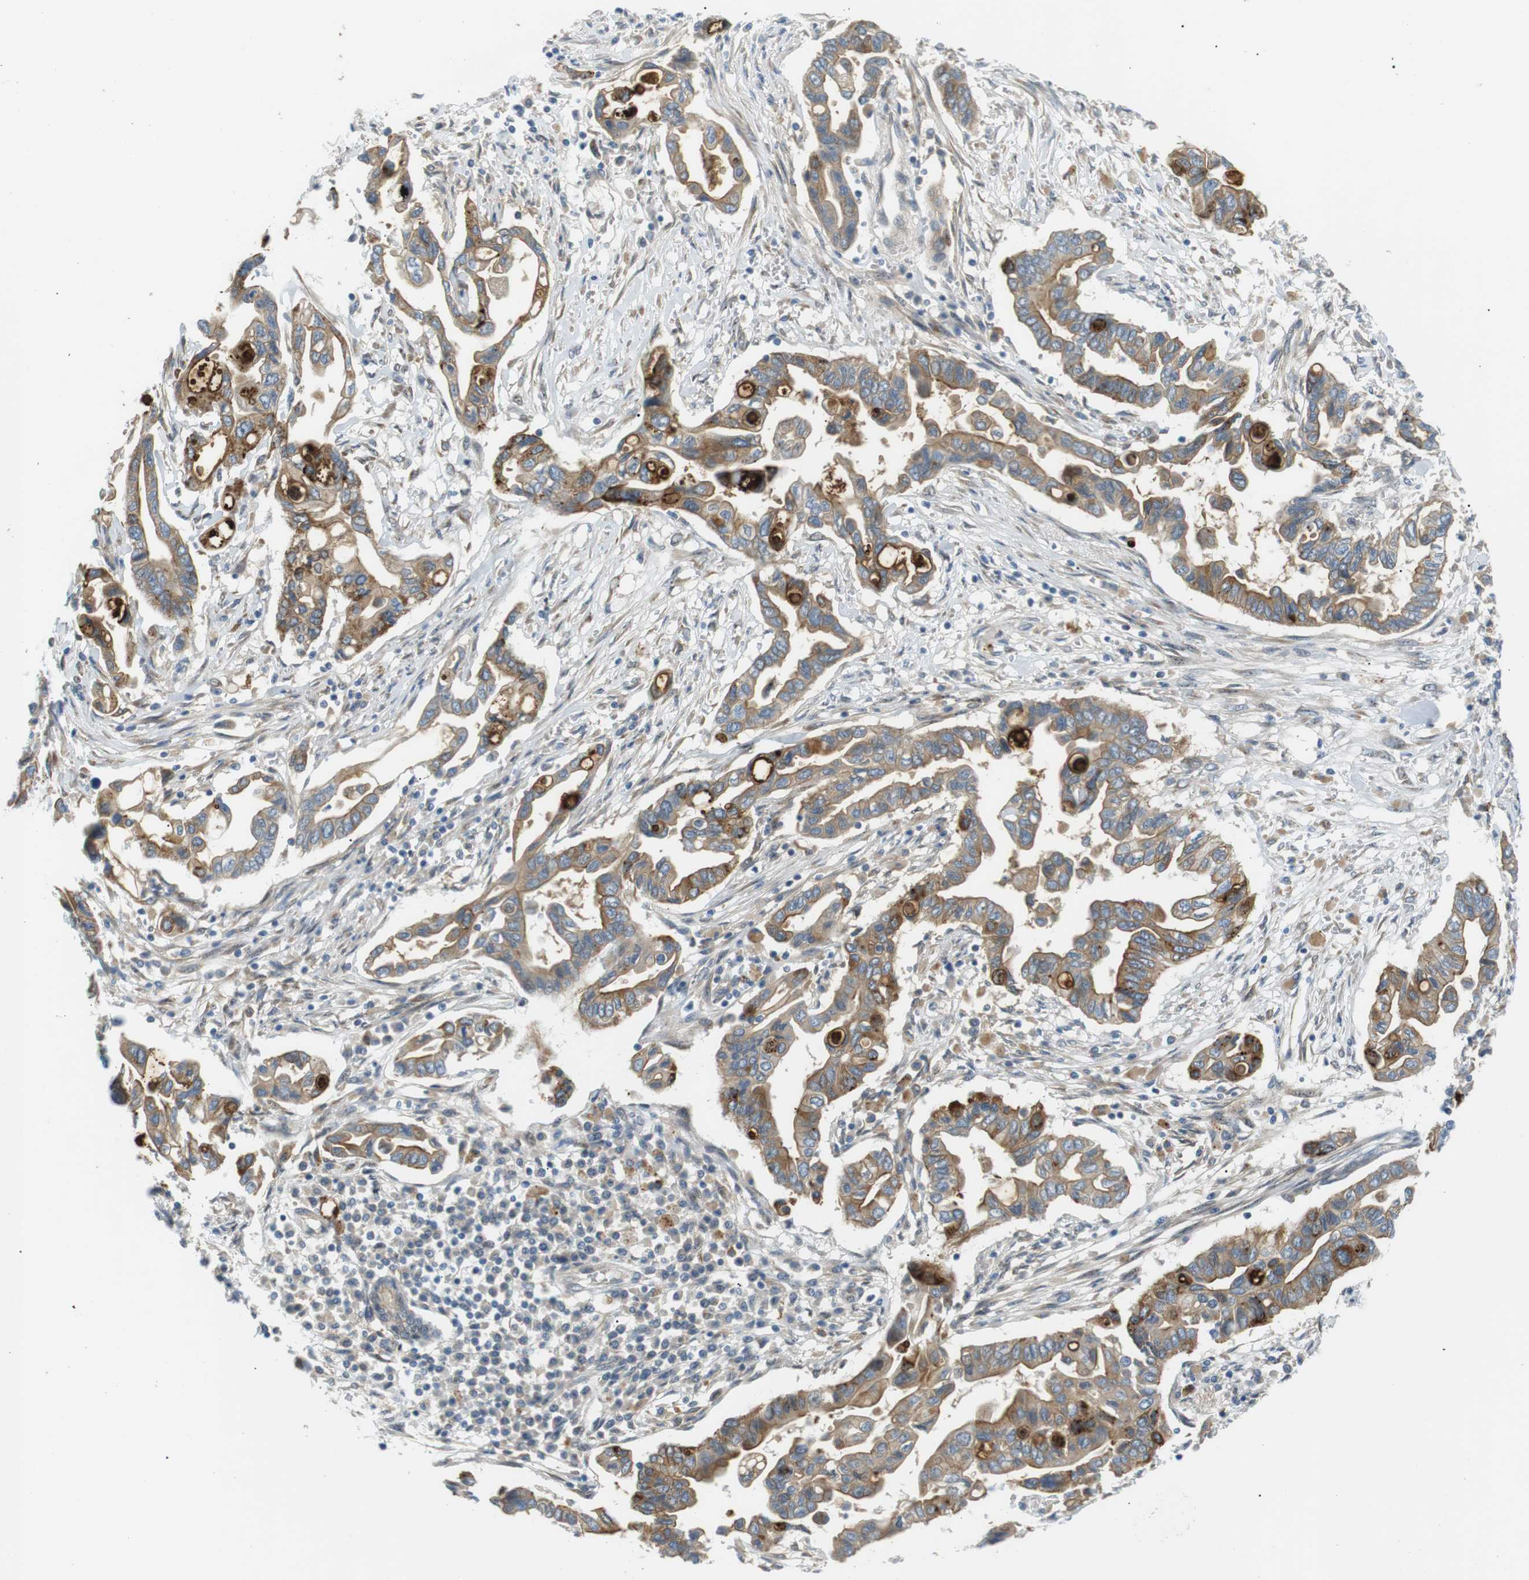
{"staining": {"intensity": "moderate", "quantity": ">75%", "location": "cytoplasmic/membranous"}, "tissue": "pancreatic cancer", "cell_type": "Tumor cells", "image_type": "cancer", "snomed": [{"axis": "morphology", "description": "Adenocarcinoma, NOS"}, {"axis": "topography", "description": "Pancreas"}], "caption": "Pancreatic cancer was stained to show a protein in brown. There is medium levels of moderate cytoplasmic/membranous staining in about >75% of tumor cells. Nuclei are stained in blue.", "gene": "B4GALNT2", "patient": {"sex": "female", "age": 57}}